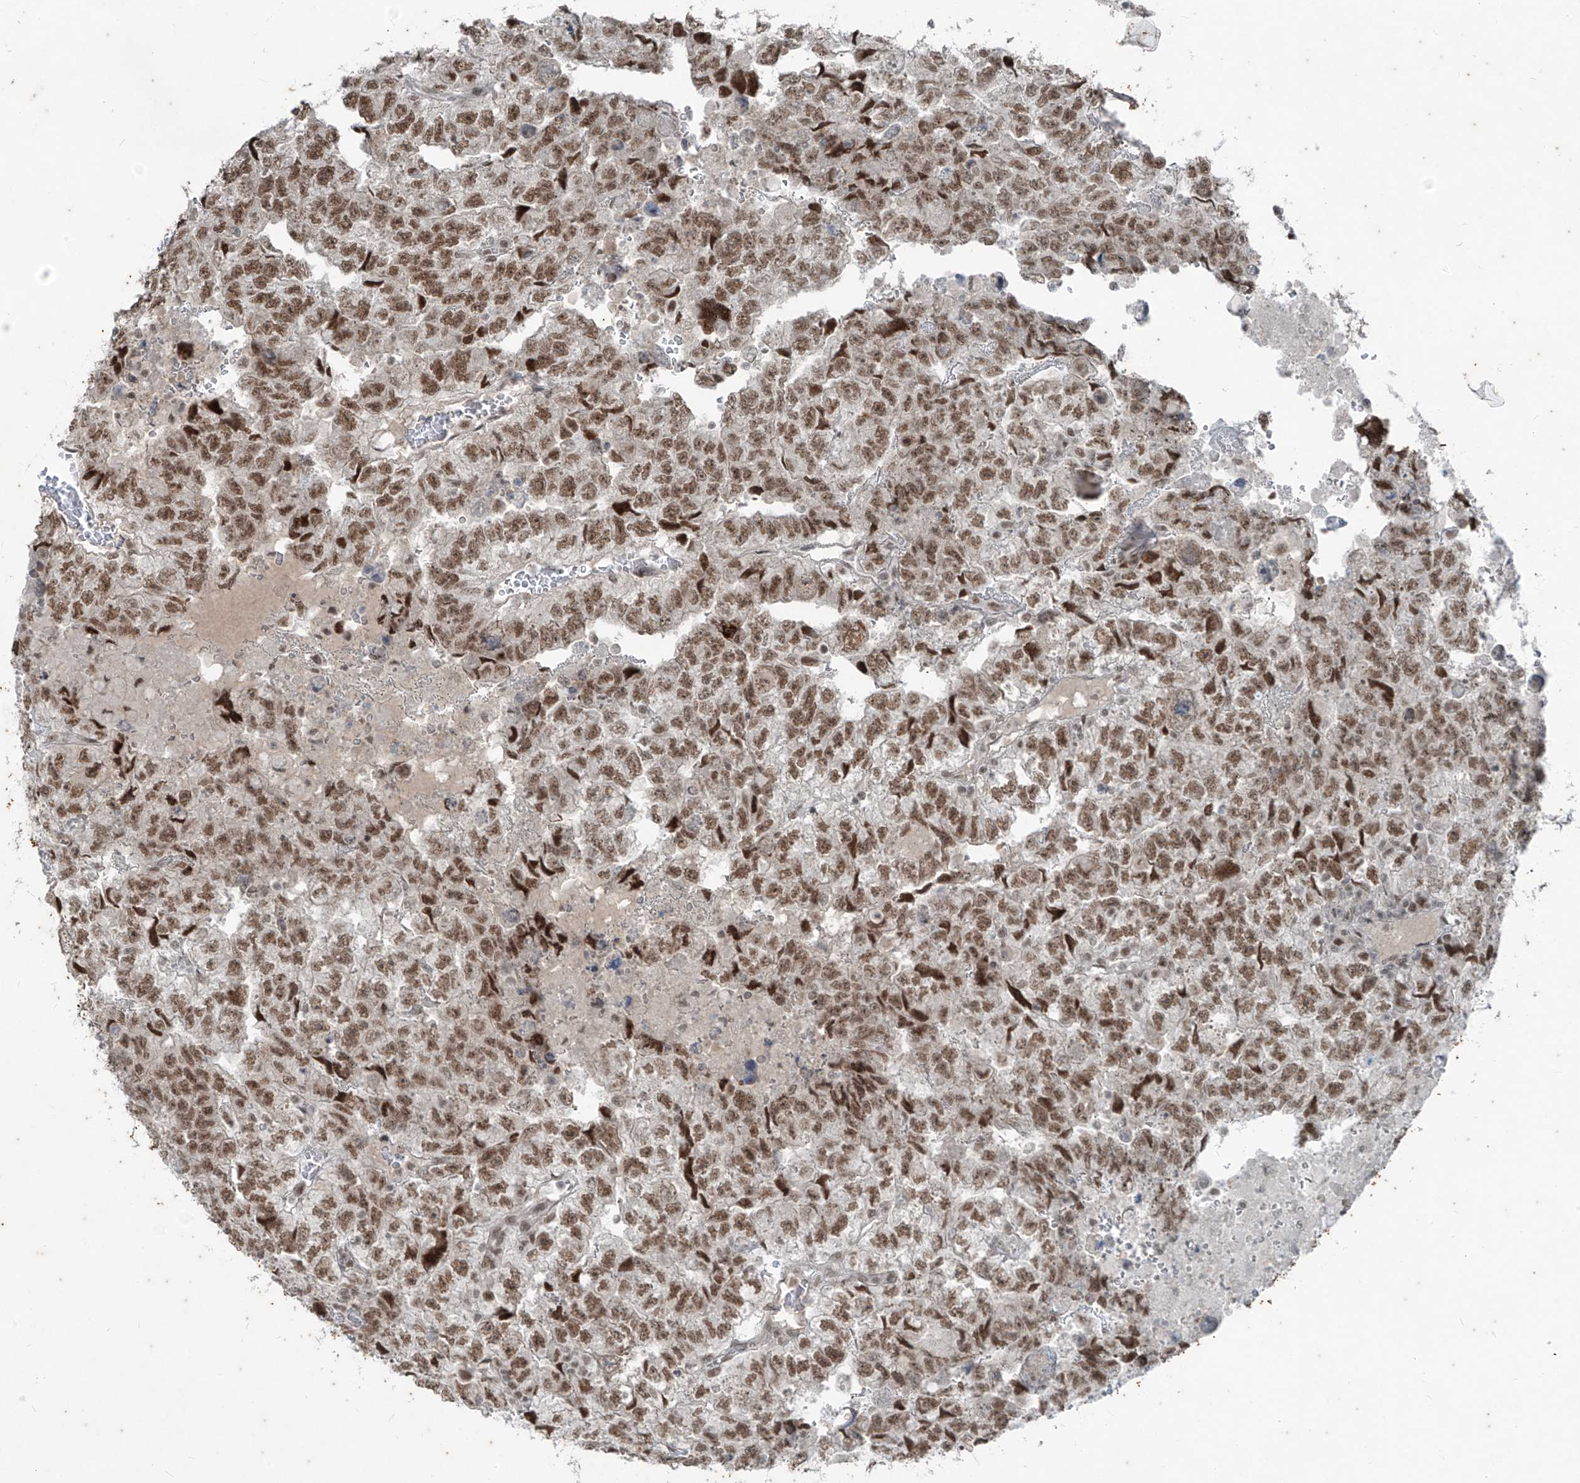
{"staining": {"intensity": "moderate", "quantity": ">75%", "location": "nuclear"}, "tissue": "testis cancer", "cell_type": "Tumor cells", "image_type": "cancer", "snomed": [{"axis": "morphology", "description": "Carcinoma, Embryonal, NOS"}, {"axis": "topography", "description": "Testis"}], "caption": "Immunohistochemical staining of testis cancer (embryonal carcinoma) reveals medium levels of moderate nuclear protein staining in about >75% of tumor cells.", "gene": "ZNF354B", "patient": {"sex": "male", "age": 36}}